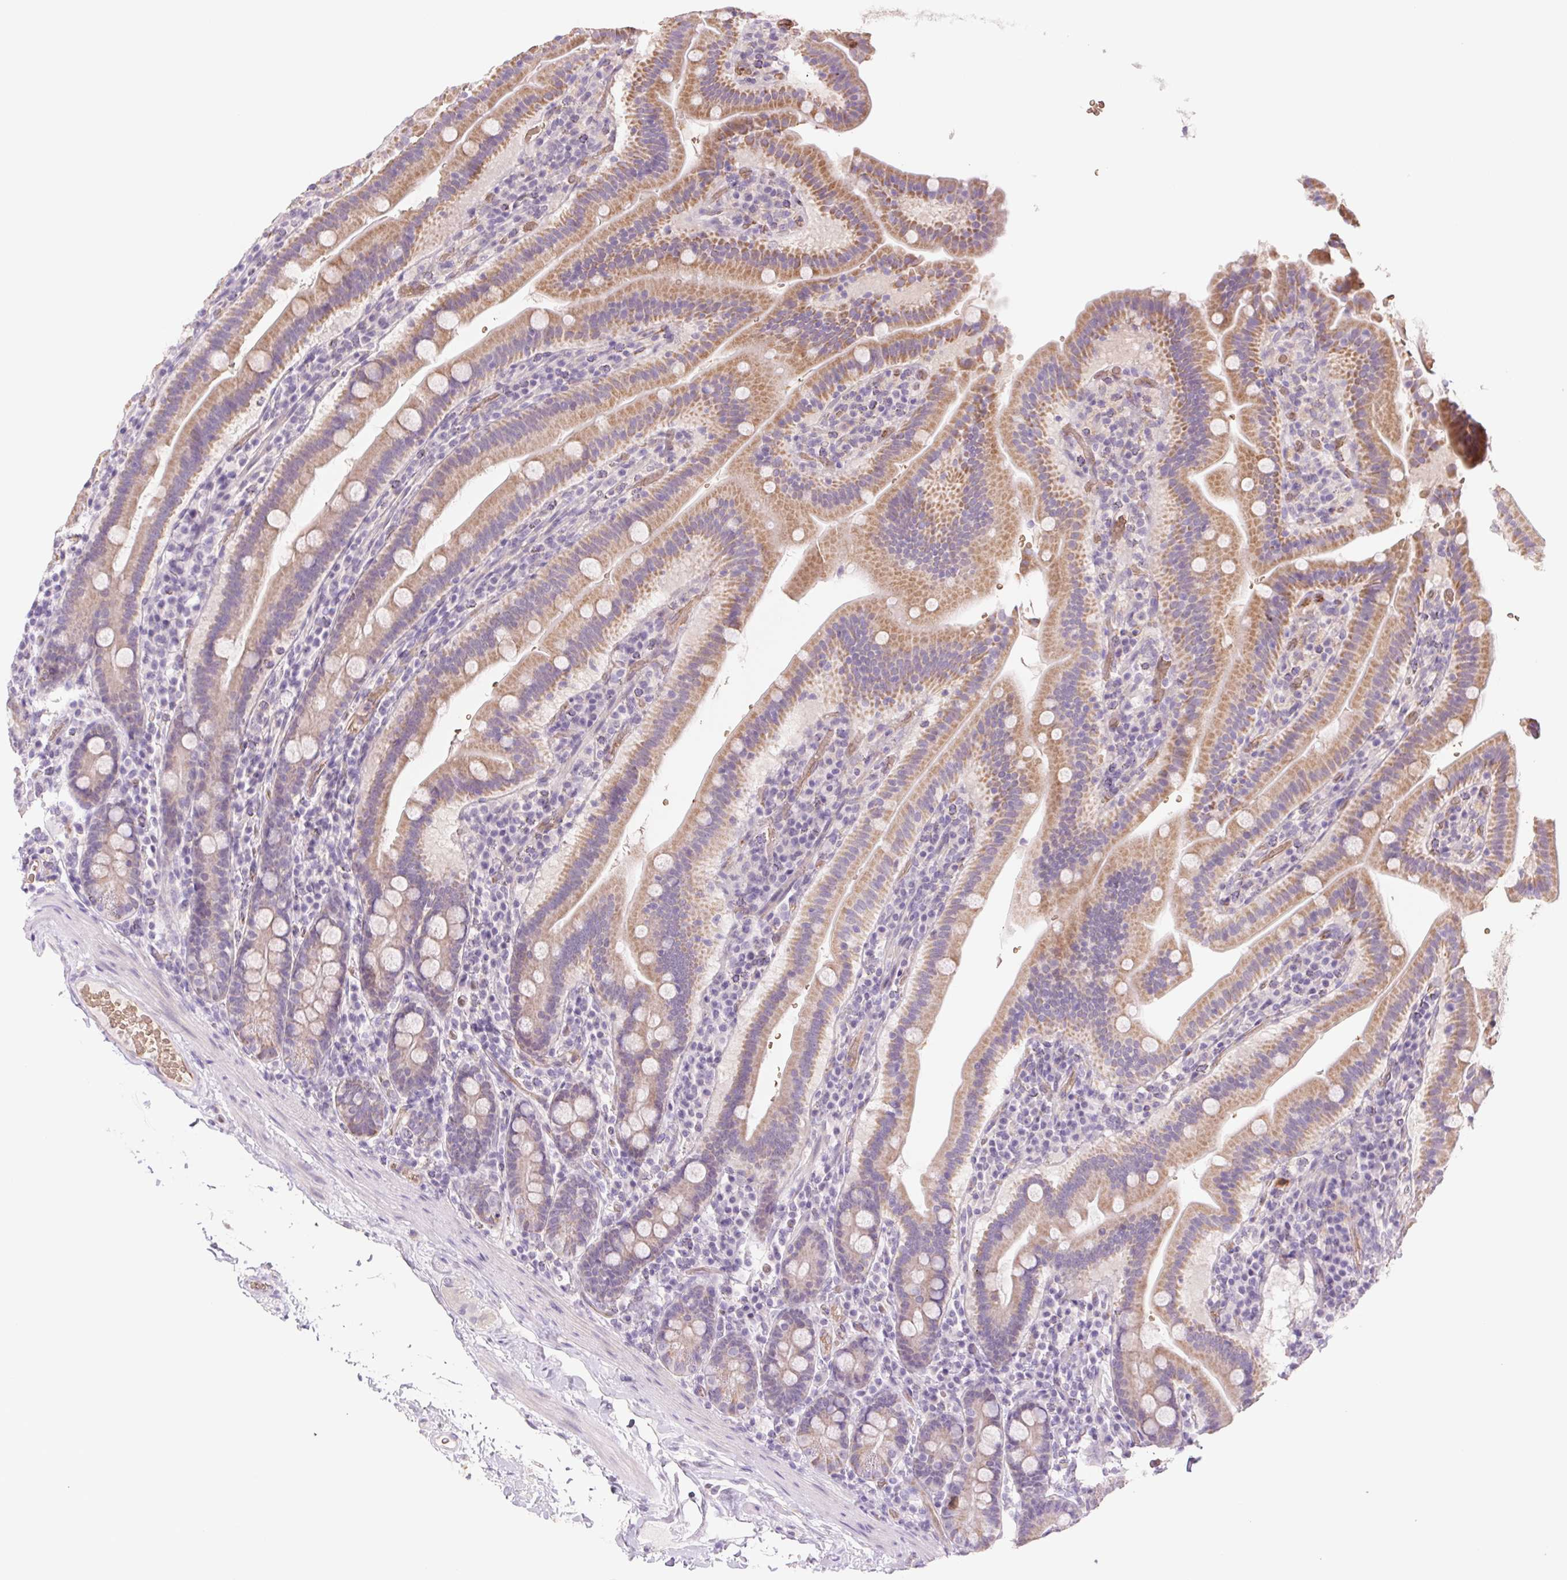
{"staining": {"intensity": "moderate", "quantity": ">75%", "location": "cytoplasmic/membranous"}, "tissue": "small intestine", "cell_type": "Glandular cells", "image_type": "normal", "snomed": [{"axis": "morphology", "description": "Normal tissue, NOS"}, {"axis": "topography", "description": "Small intestine"}], "caption": "Approximately >75% of glandular cells in benign human small intestine reveal moderate cytoplasmic/membranous protein positivity as visualized by brown immunohistochemical staining.", "gene": "IGFL3", "patient": {"sex": "male", "age": 26}}